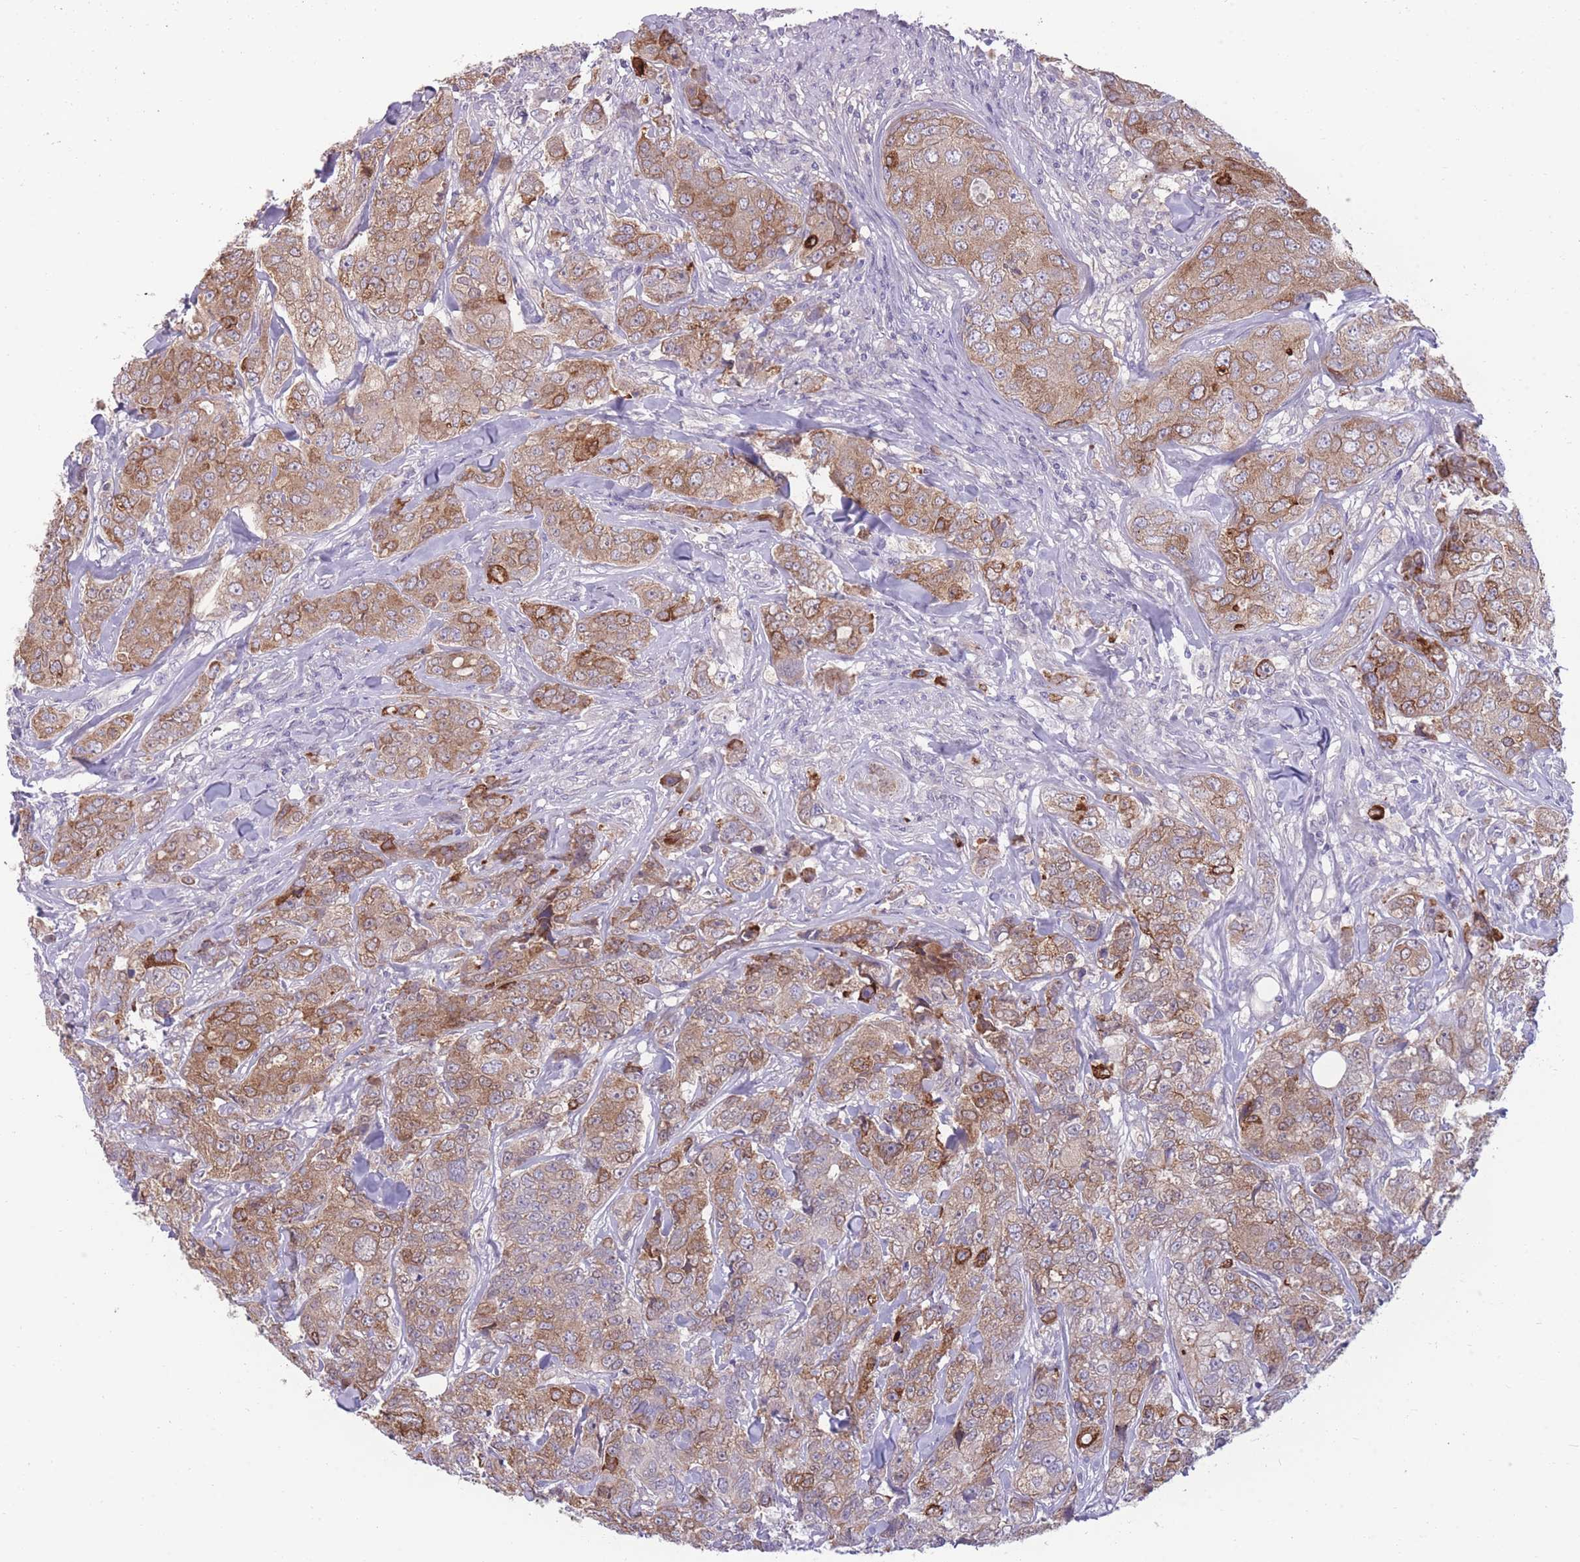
{"staining": {"intensity": "strong", "quantity": "25%-75%", "location": "cytoplasmic/membranous"}, "tissue": "breast cancer", "cell_type": "Tumor cells", "image_type": "cancer", "snomed": [{"axis": "morphology", "description": "Duct carcinoma"}, {"axis": "topography", "description": "Breast"}], "caption": "Immunohistochemical staining of invasive ductal carcinoma (breast) exhibits high levels of strong cytoplasmic/membranous staining in about 25%-75% of tumor cells.", "gene": "RGS11", "patient": {"sex": "female", "age": 43}}